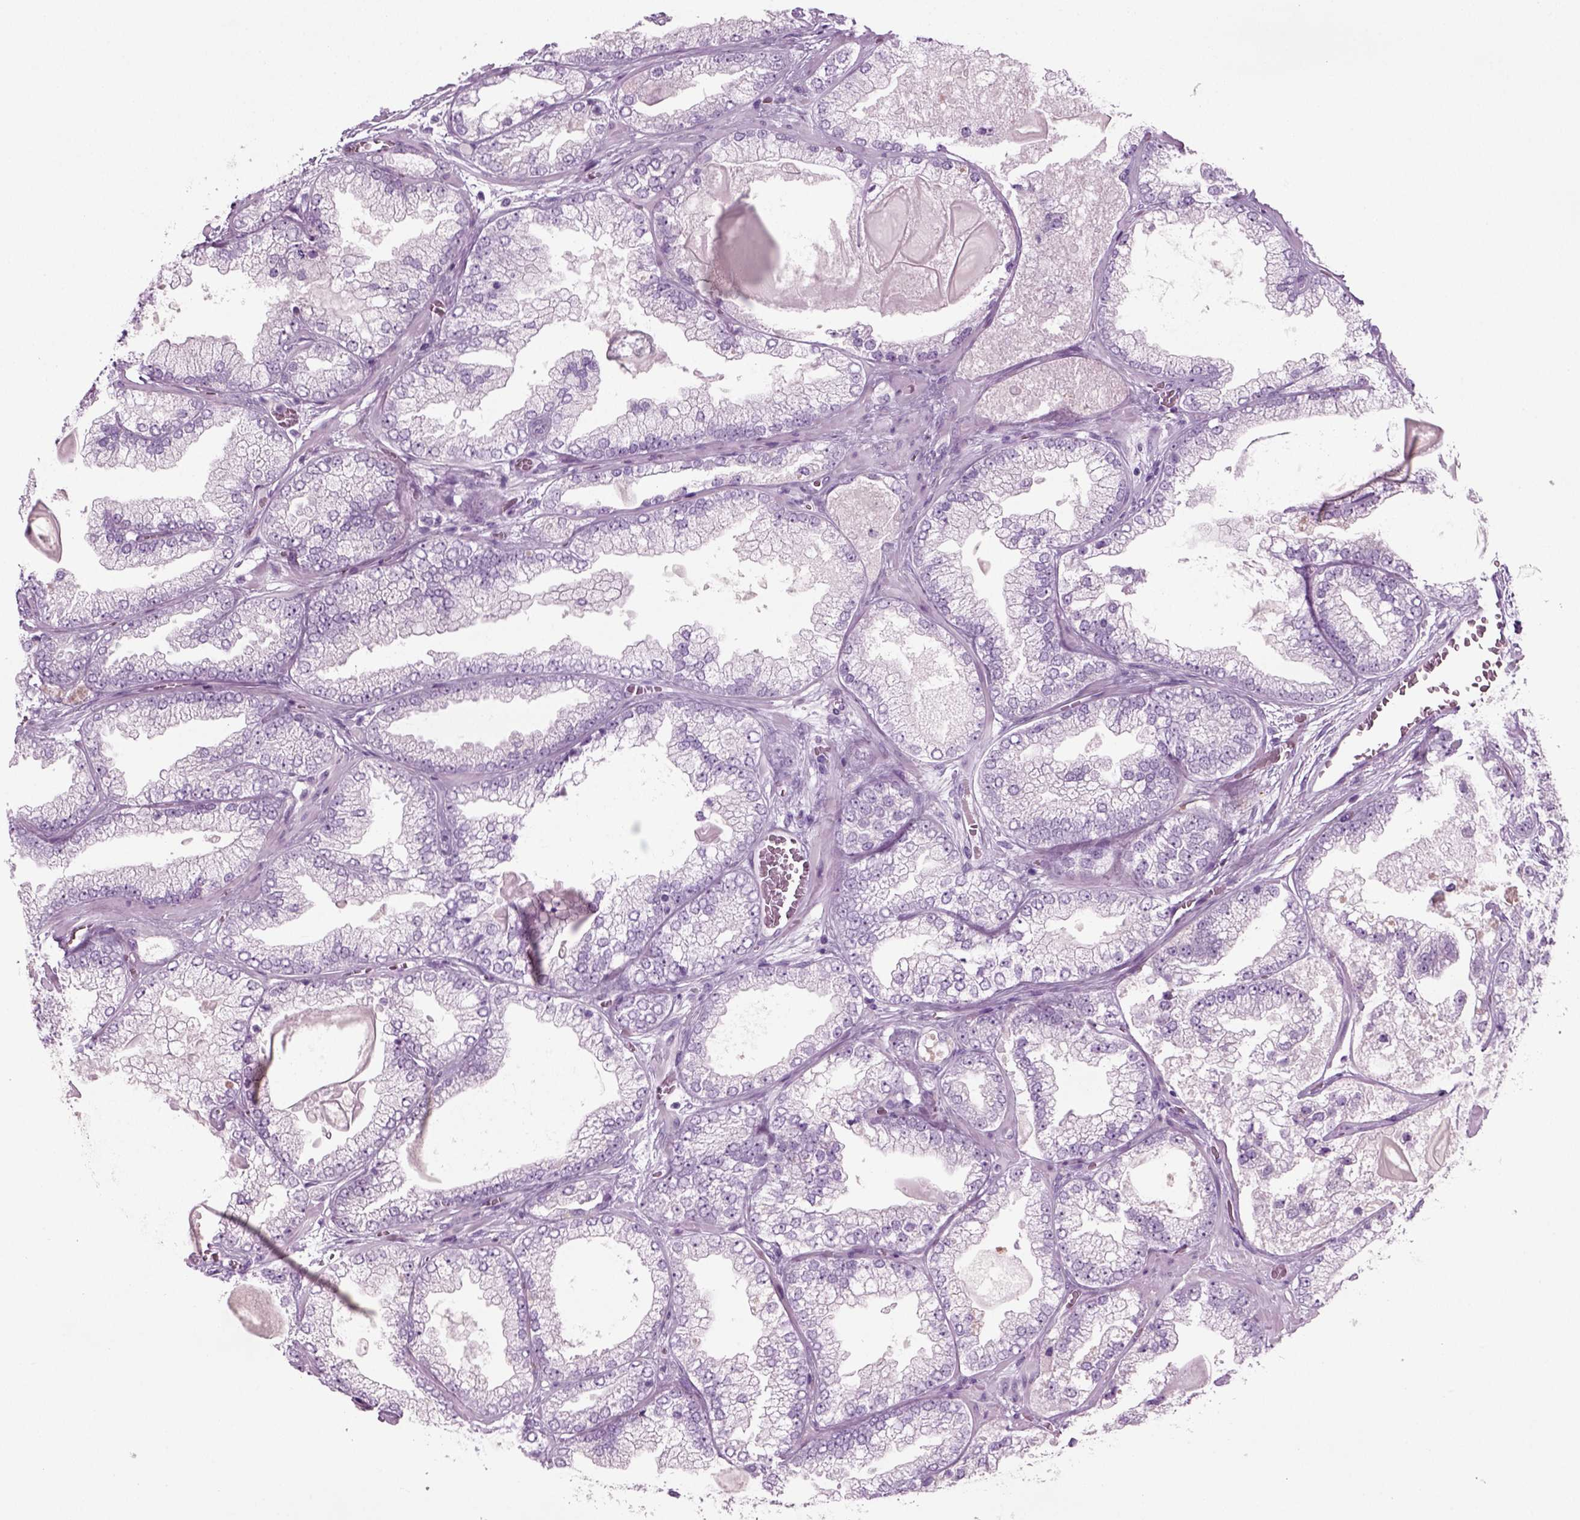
{"staining": {"intensity": "negative", "quantity": "none", "location": "none"}, "tissue": "prostate cancer", "cell_type": "Tumor cells", "image_type": "cancer", "snomed": [{"axis": "morphology", "description": "Adenocarcinoma, Low grade"}, {"axis": "topography", "description": "Prostate"}], "caption": "DAB (3,3'-diaminobenzidine) immunohistochemical staining of human prostate cancer demonstrates no significant expression in tumor cells. (DAB IHC with hematoxylin counter stain).", "gene": "CRABP1", "patient": {"sex": "male", "age": 57}}